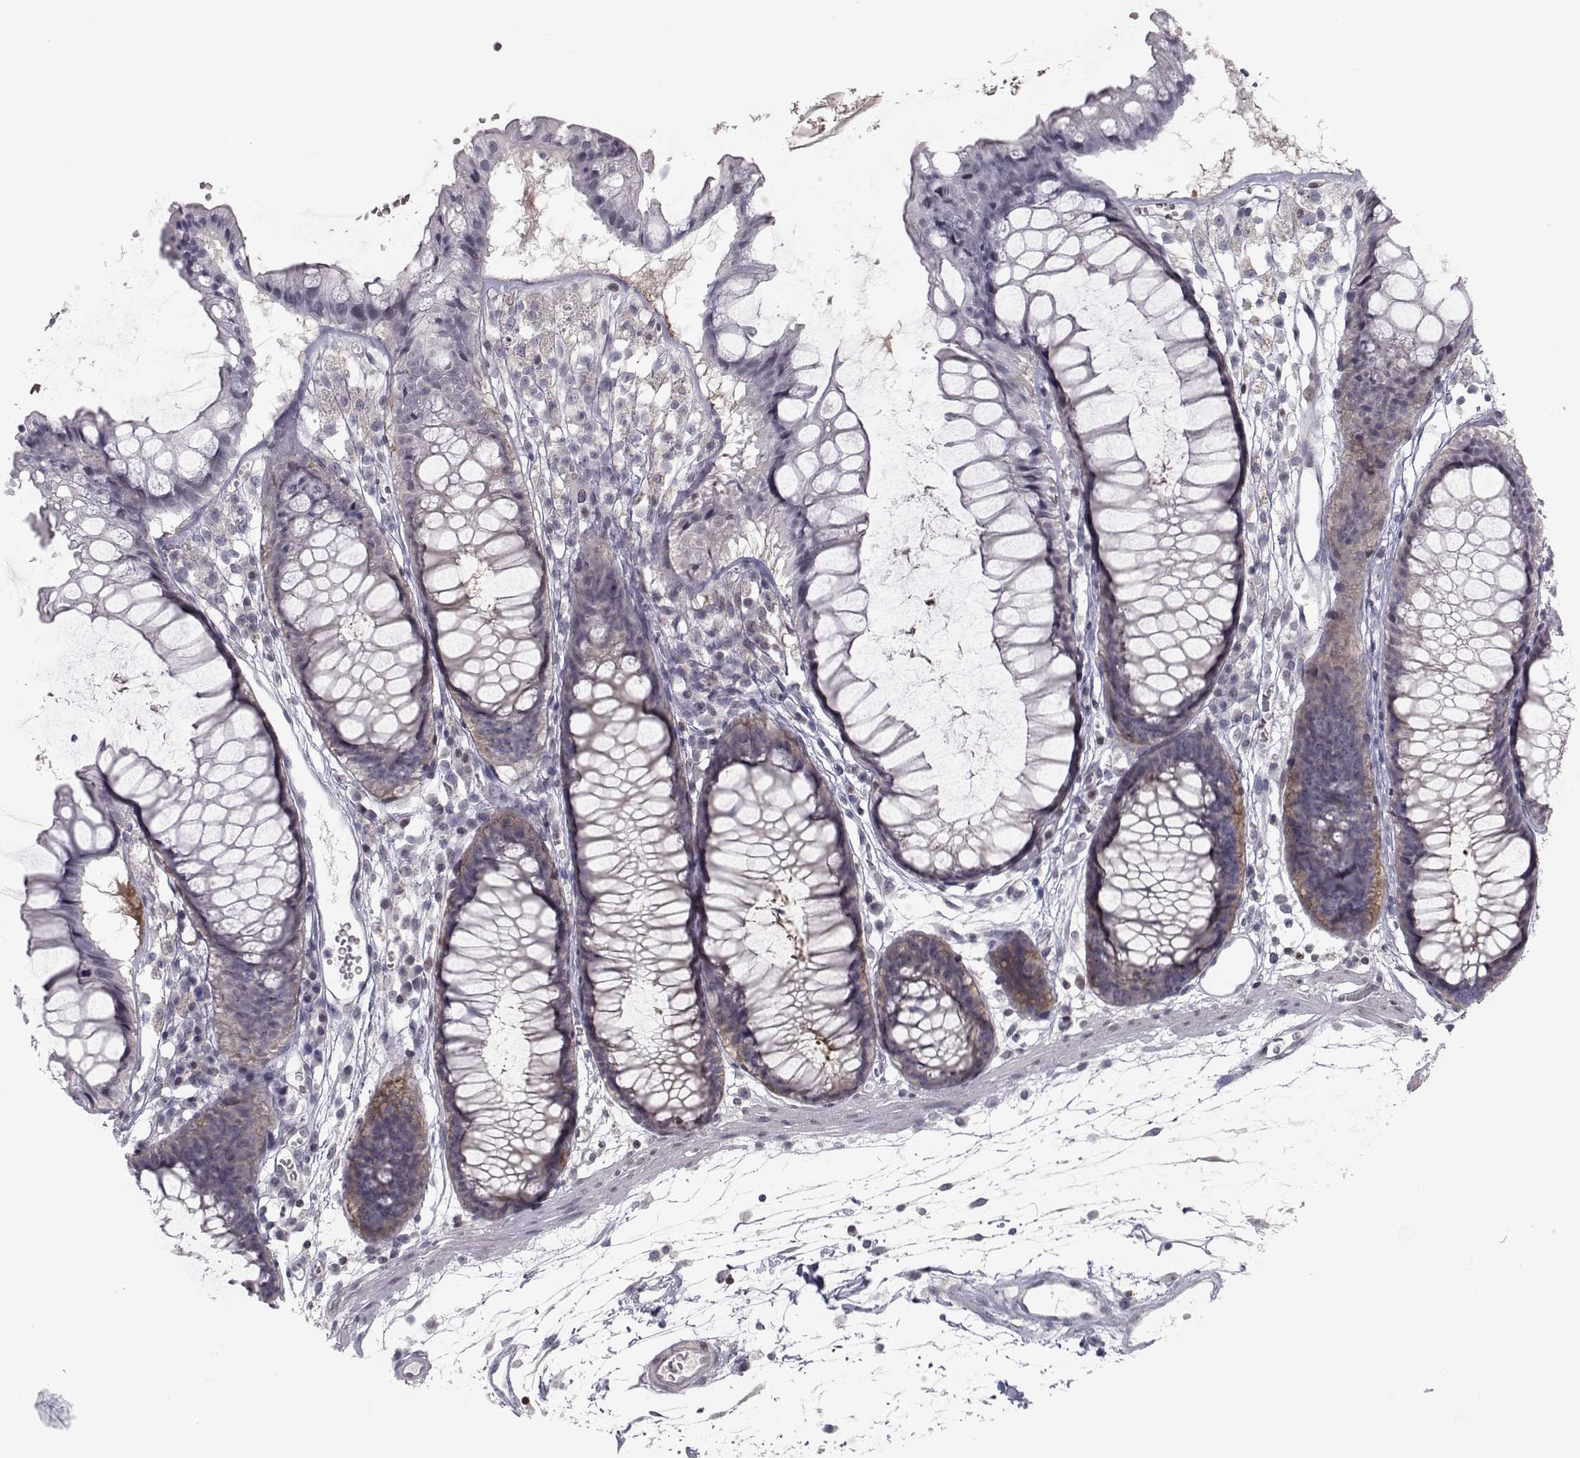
{"staining": {"intensity": "negative", "quantity": "none", "location": "none"}, "tissue": "colon", "cell_type": "Endothelial cells", "image_type": "normal", "snomed": [{"axis": "morphology", "description": "Normal tissue, NOS"}, {"axis": "morphology", "description": "Adenocarcinoma, NOS"}, {"axis": "topography", "description": "Colon"}], "caption": "Immunohistochemical staining of normal colon displays no significant positivity in endothelial cells.", "gene": "PCP4L1", "patient": {"sex": "male", "age": 65}}